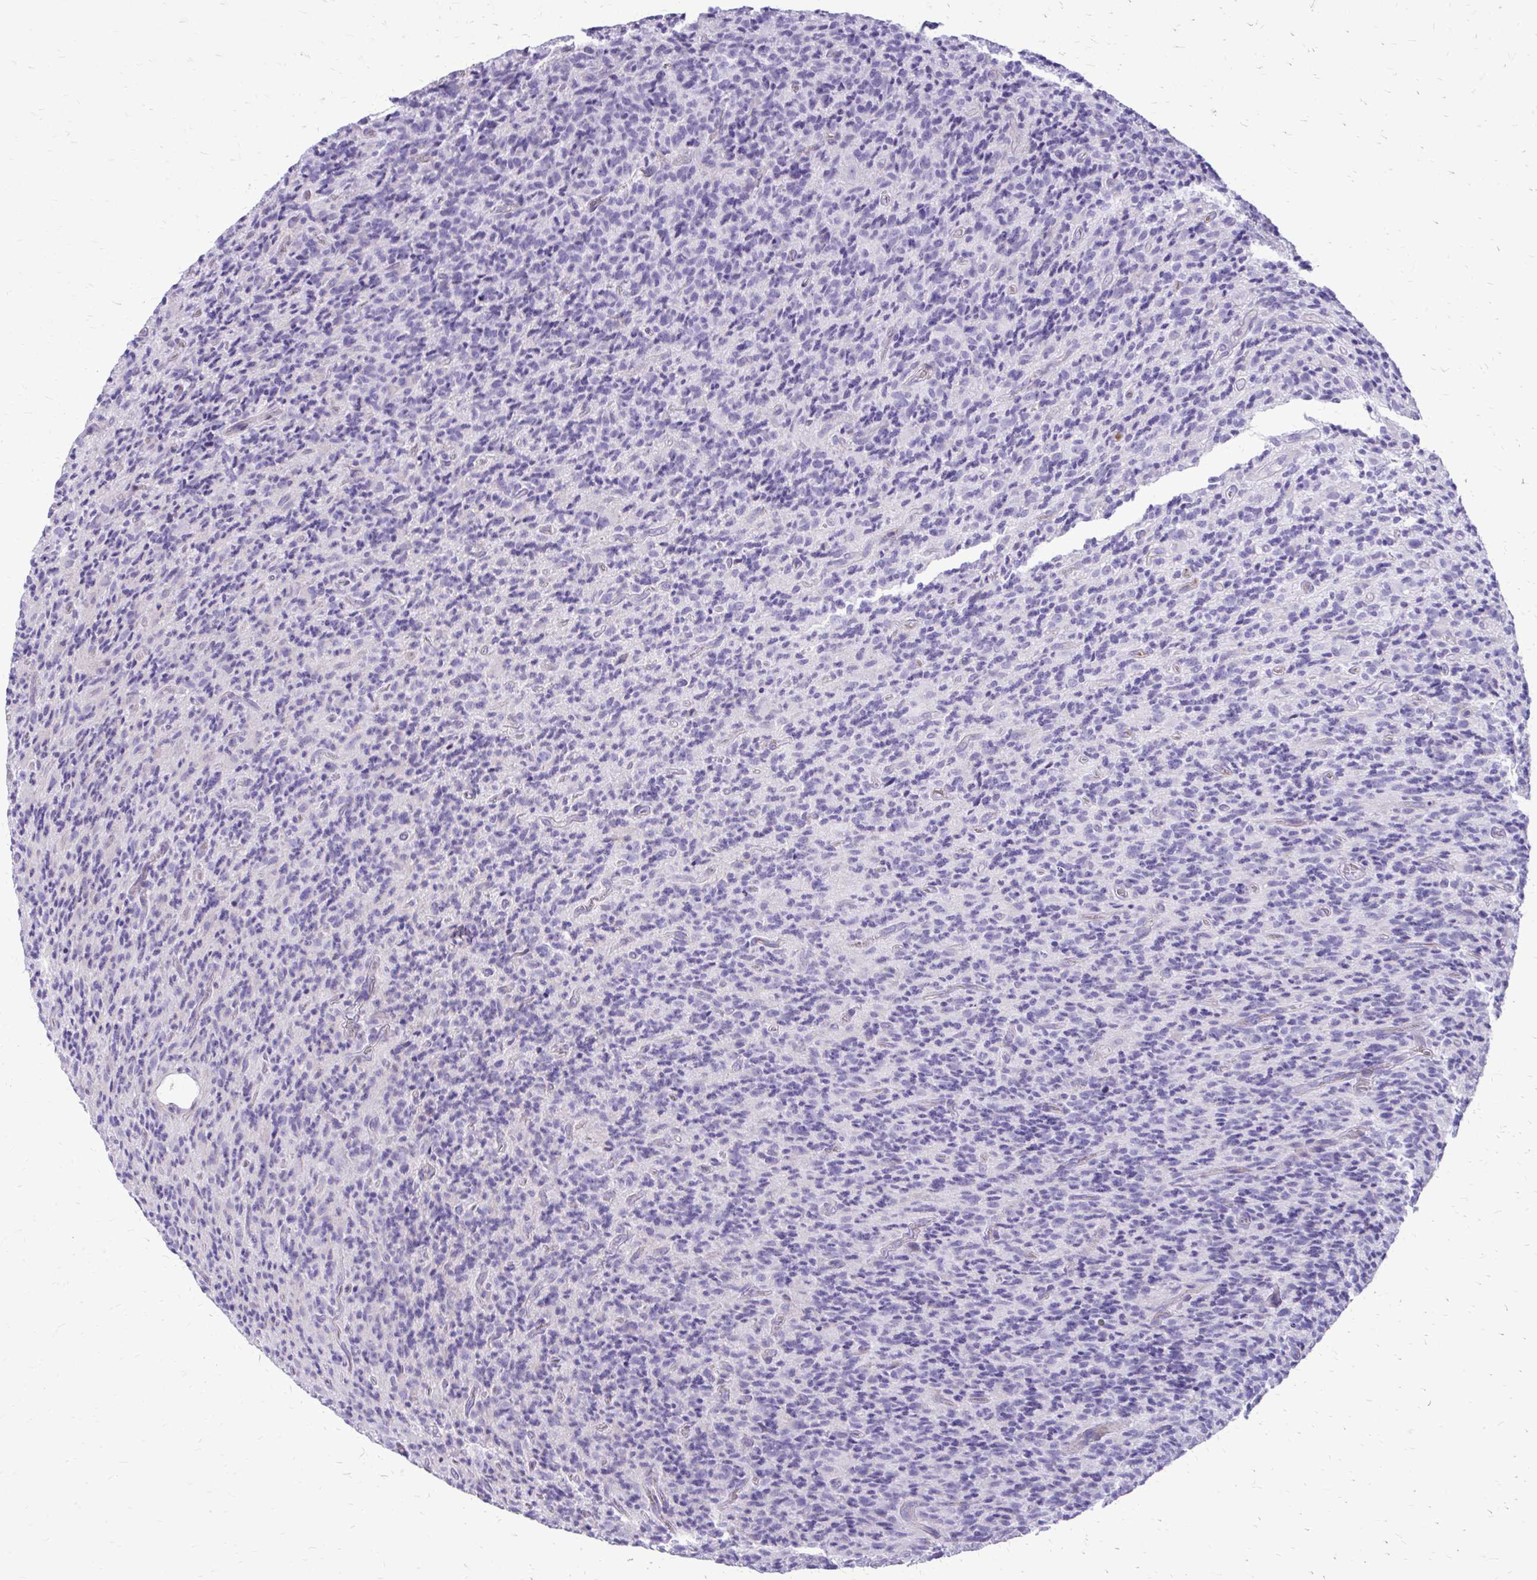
{"staining": {"intensity": "negative", "quantity": "none", "location": "none"}, "tissue": "glioma", "cell_type": "Tumor cells", "image_type": "cancer", "snomed": [{"axis": "morphology", "description": "Glioma, malignant, High grade"}, {"axis": "topography", "description": "Brain"}], "caption": "Immunohistochemistry of malignant high-grade glioma demonstrates no staining in tumor cells. (Brightfield microscopy of DAB (3,3'-diaminobenzidine) immunohistochemistry at high magnification).", "gene": "SIGLEC11", "patient": {"sex": "male", "age": 76}}